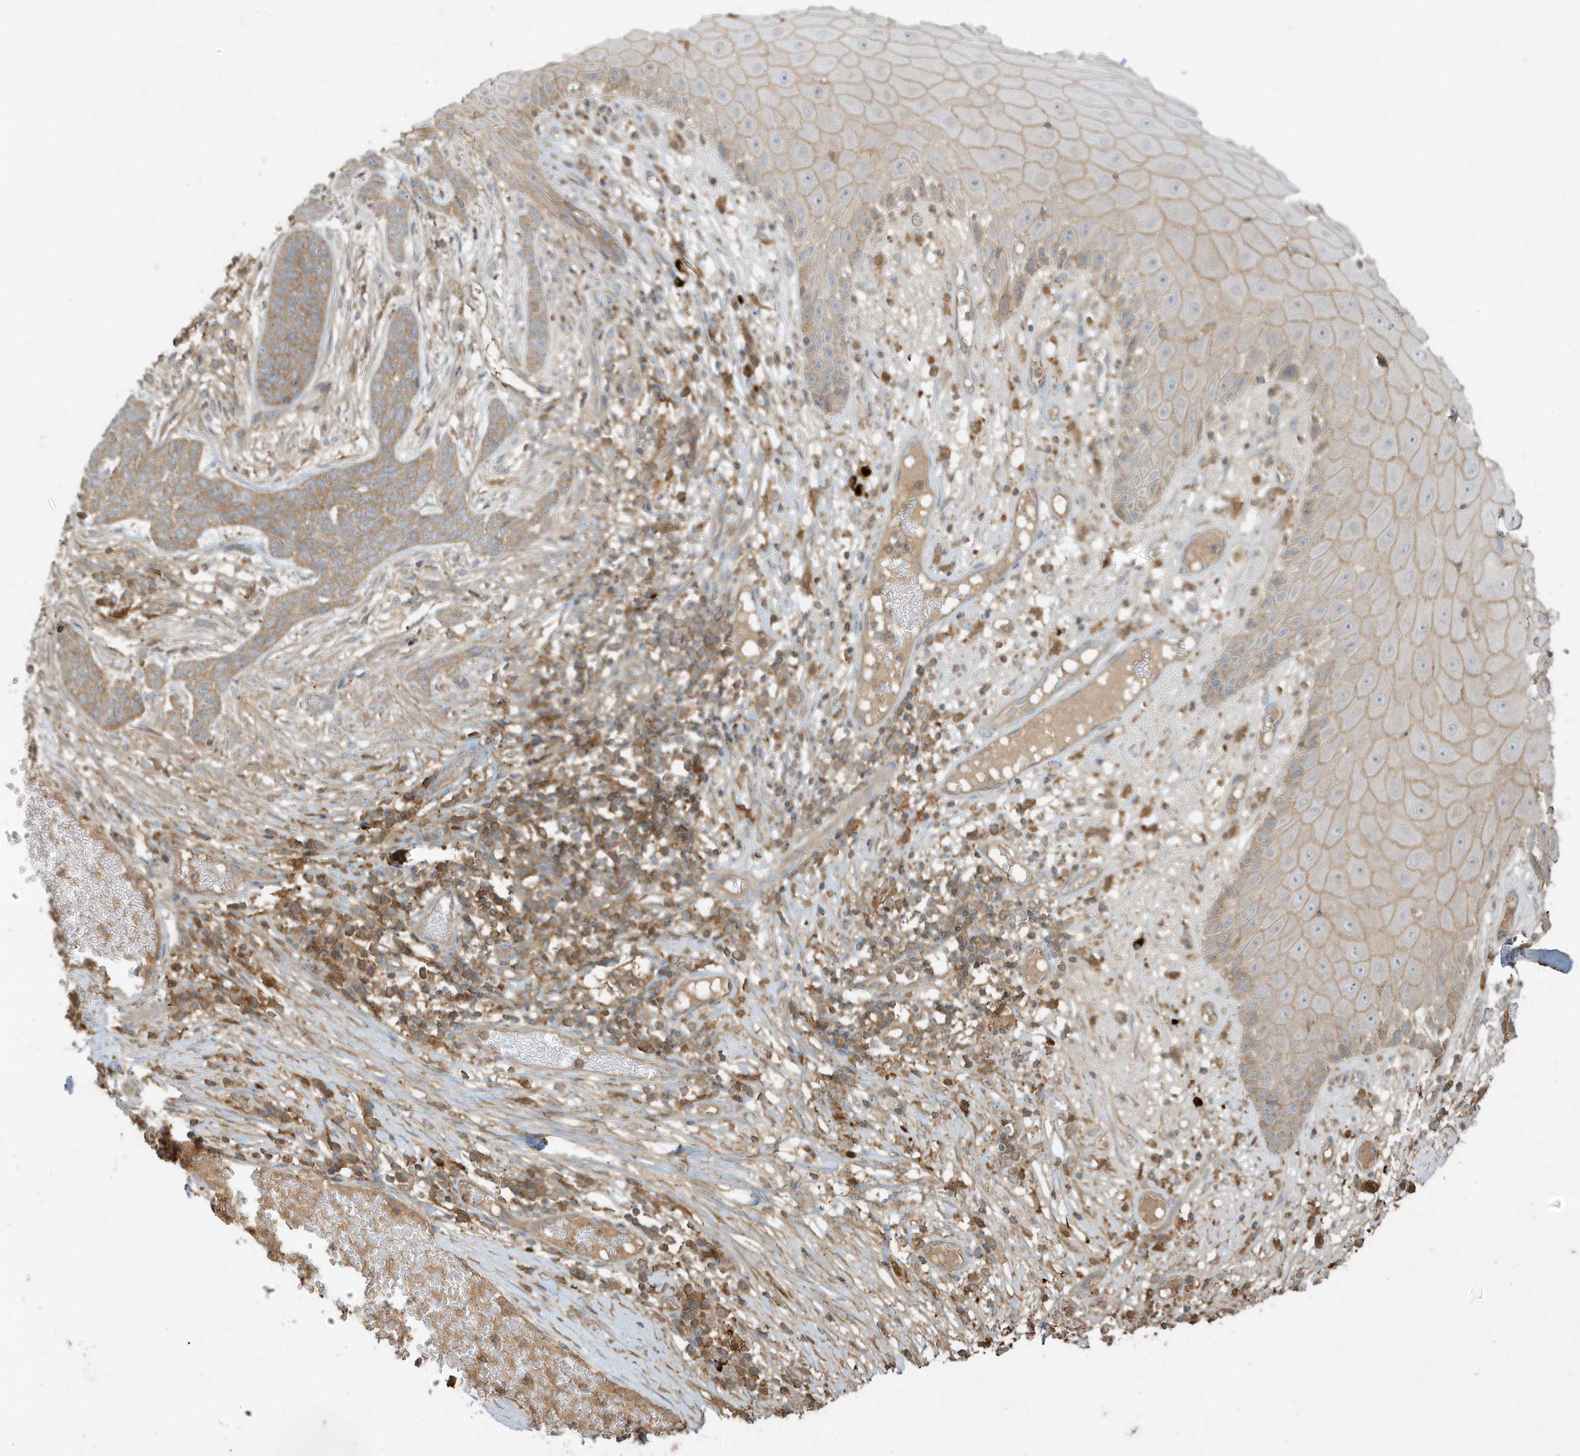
{"staining": {"intensity": "weak", "quantity": ">75%", "location": "cytoplasmic/membranous"}, "tissue": "skin cancer", "cell_type": "Tumor cells", "image_type": "cancer", "snomed": [{"axis": "morphology", "description": "Normal tissue, NOS"}, {"axis": "morphology", "description": "Basal cell carcinoma"}, {"axis": "topography", "description": "Skin"}], "caption": "About >75% of tumor cells in human basal cell carcinoma (skin) display weak cytoplasmic/membranous protein staining as visualized by brown immunohistochemical staining.", "gene": "ABTB1", "patient": {"sex": "male", "age": 64}}